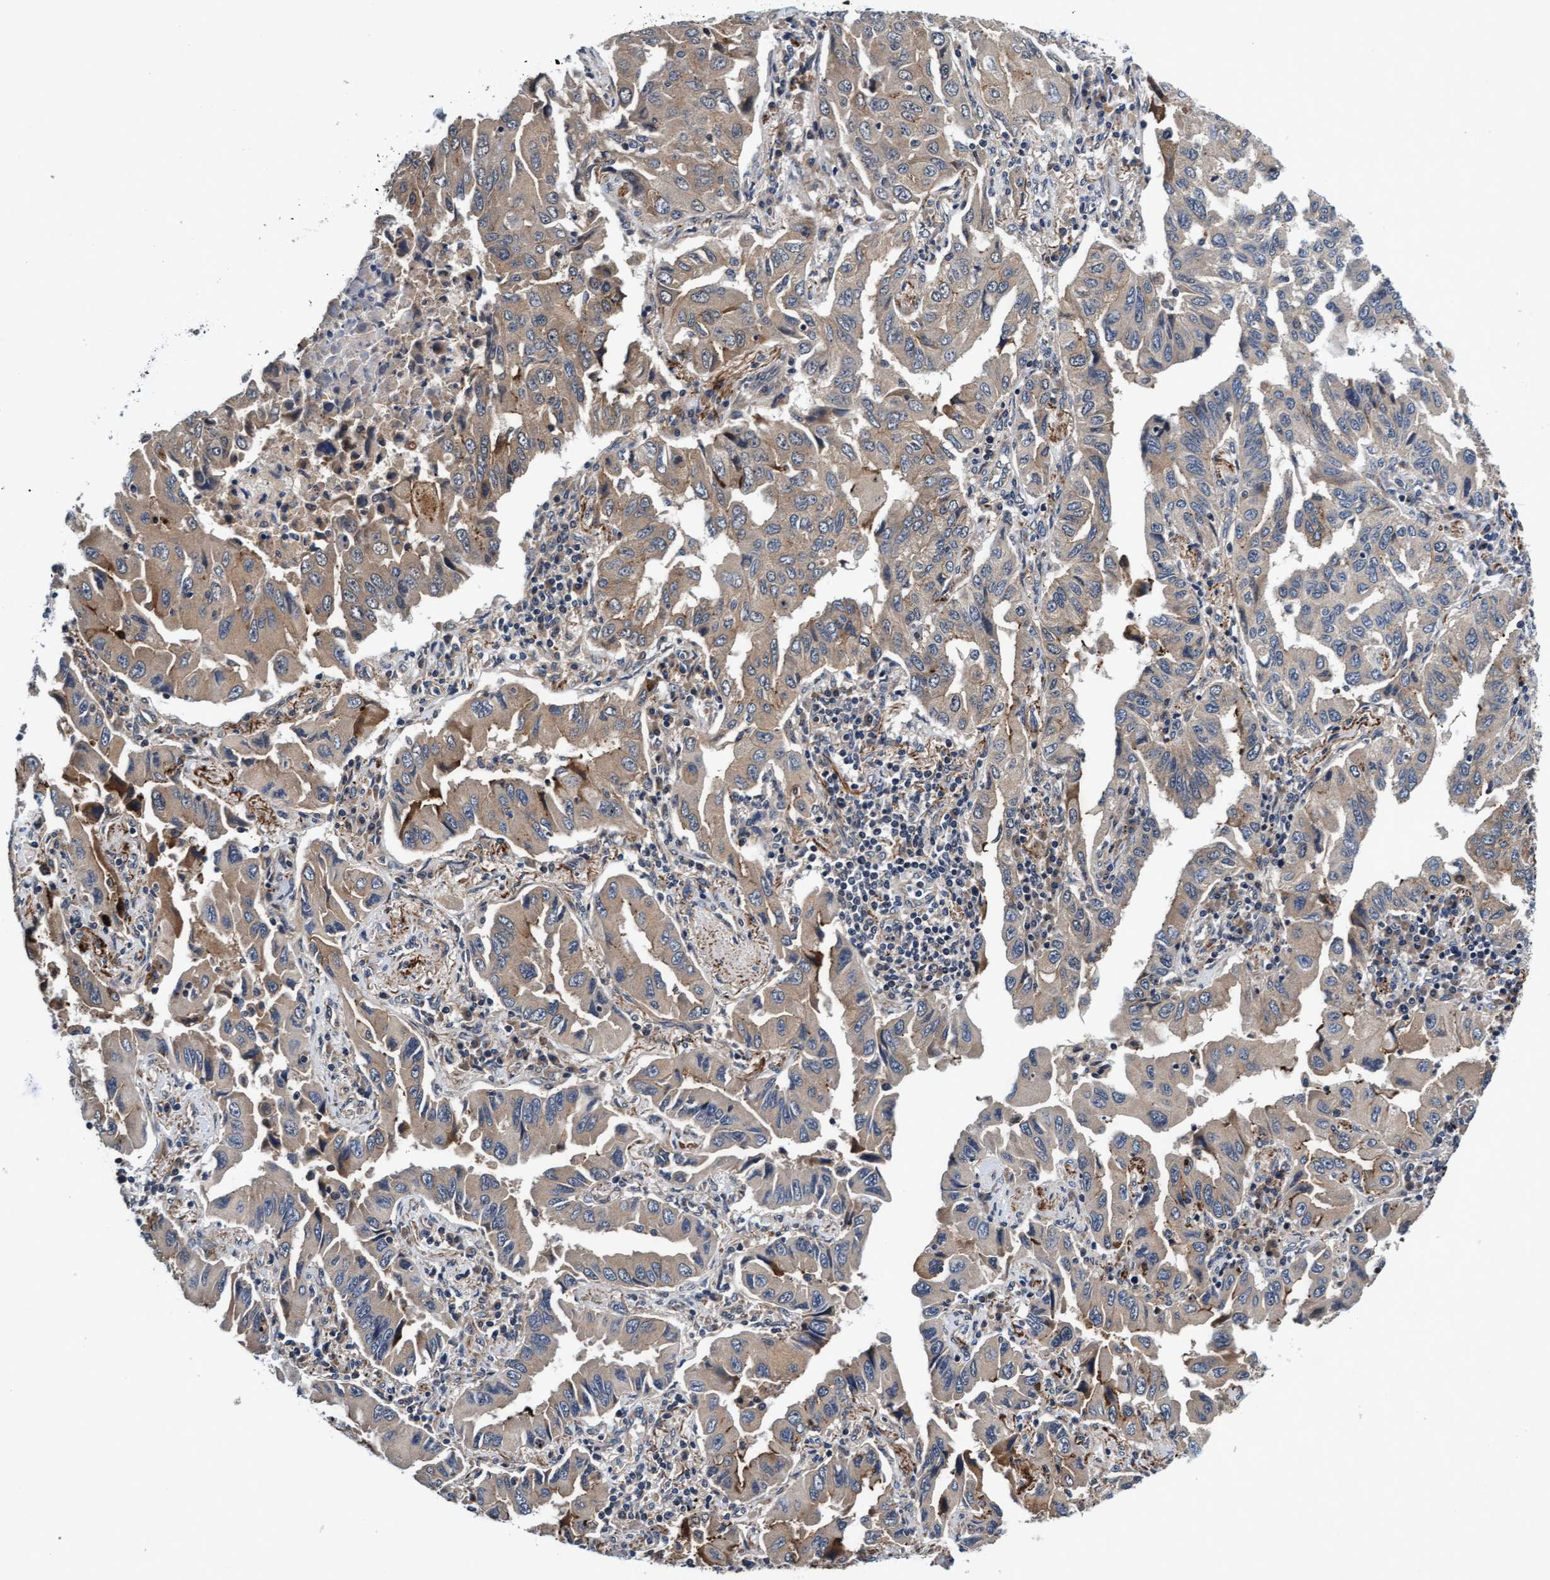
{"staining": {"intensity": "weak", "quantity": ">75%", "location": "cytoplasmic/membranous"}, "tissue": "lung cancer", "cell_type": "Tumor cells", "image_type": "cancer", "snomed": [{"axis": "morphology", "description": "Adenocarcinoma, NOS"}, {"axis": "topography", "description": "Lung"}], "caption": "Lung cancer stained with a brown dye reveals weak cytoplasmic/membranous positive staining in approximately >75% of tumor cells.", "gene": "EFCAB13", "patient": {"sex": "female", "age": 65}}